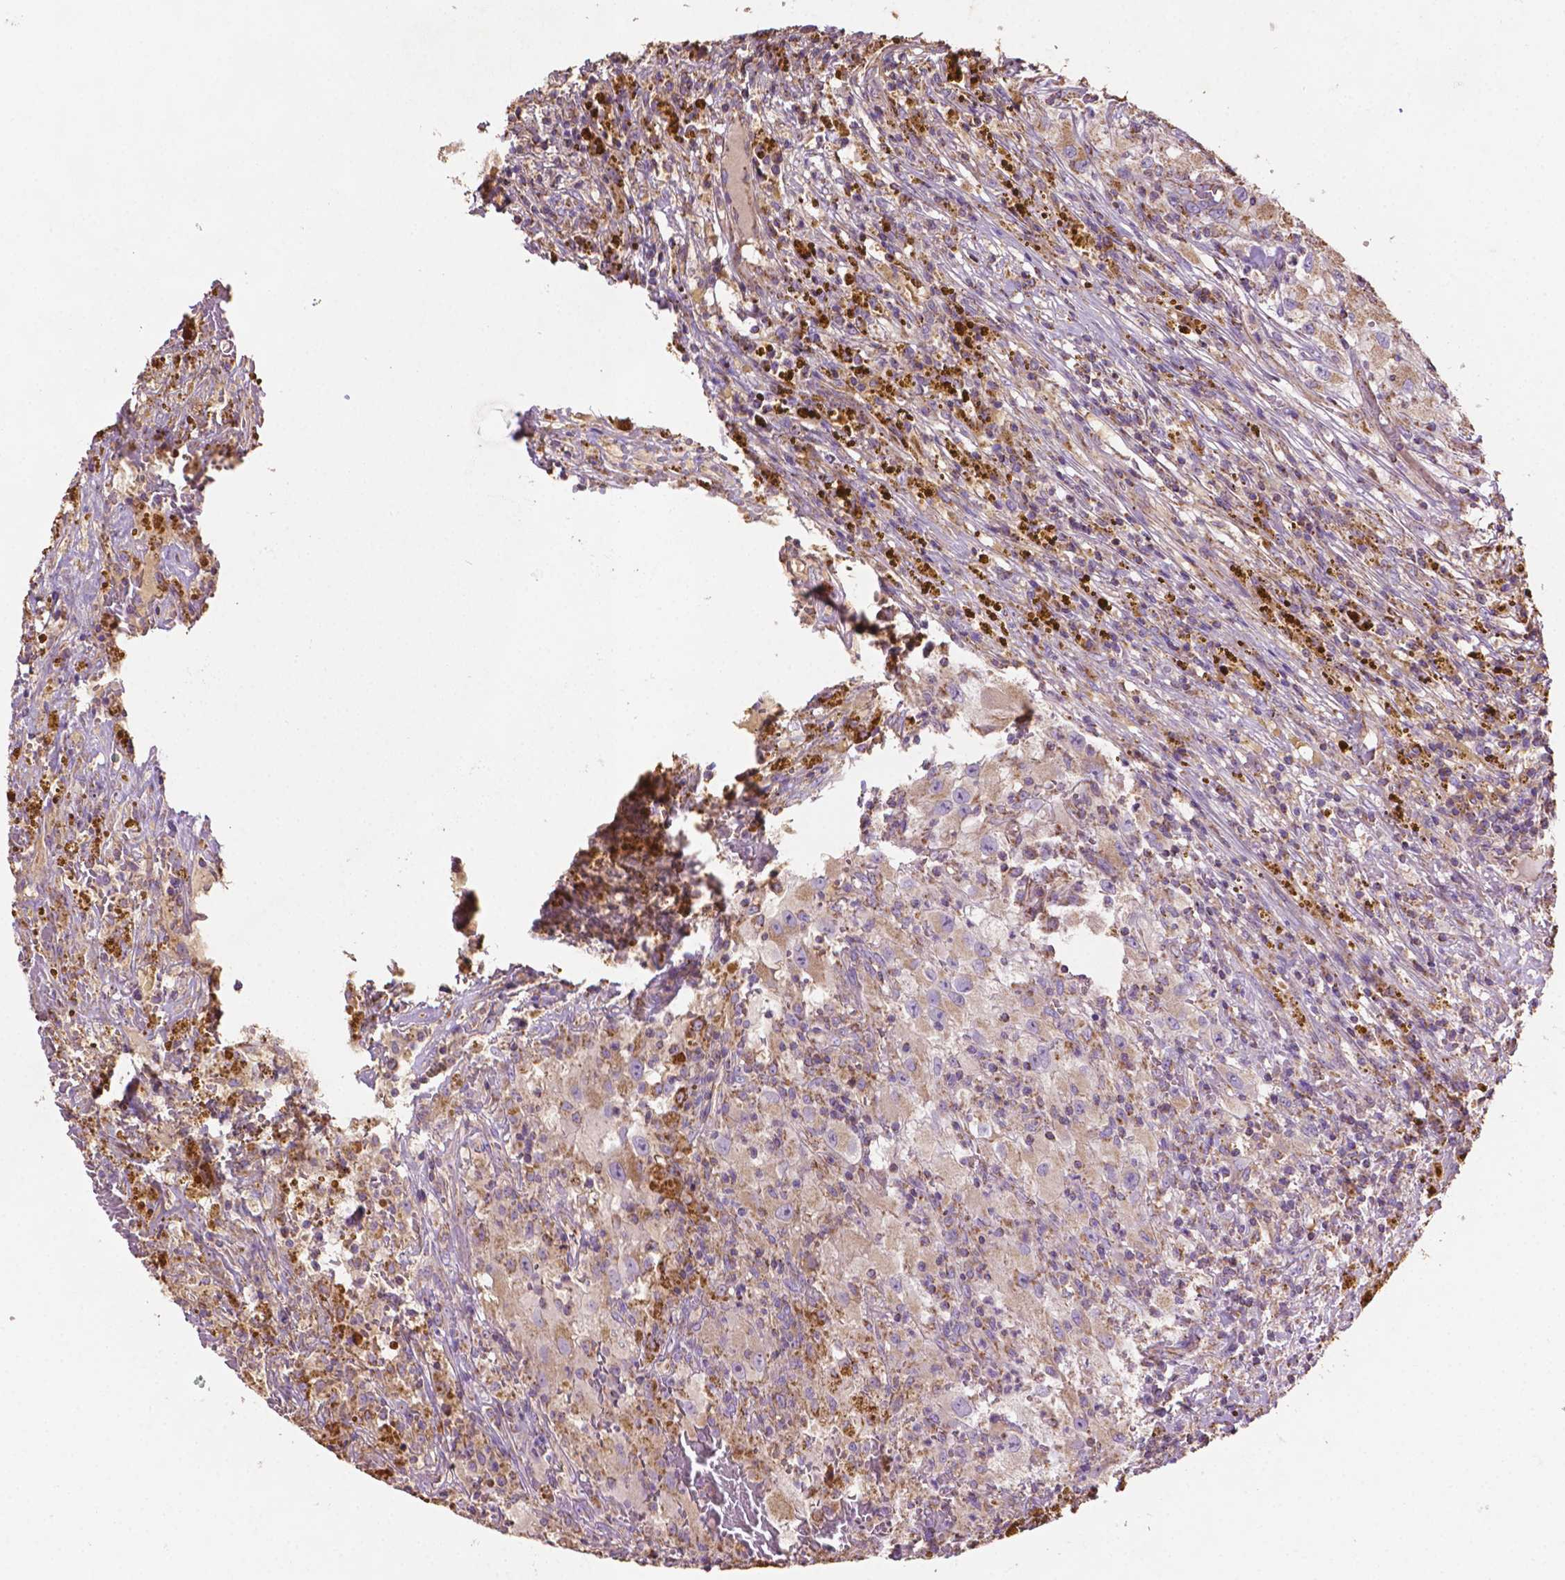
{"staining": {"intensity": "negative", "quantity": "none", "location": "none"}, "tissue": "renal cancer", "cell_type": "Tumor cells", "image_type": "cancer", "snomed": [{"axis": "morphology", "description": "Adenocarcinoma, NOS"}, {"axis": "topography", "description": "Kidney"}], "caption": "A high-resolution image shows immunohistochemistry (IHC) staining of renal cancer (adenocarcinoma), which shows no significant positivity in tumor cells.", "gene": "LRR1", "patient": {"sex": "female", "age": 67}}